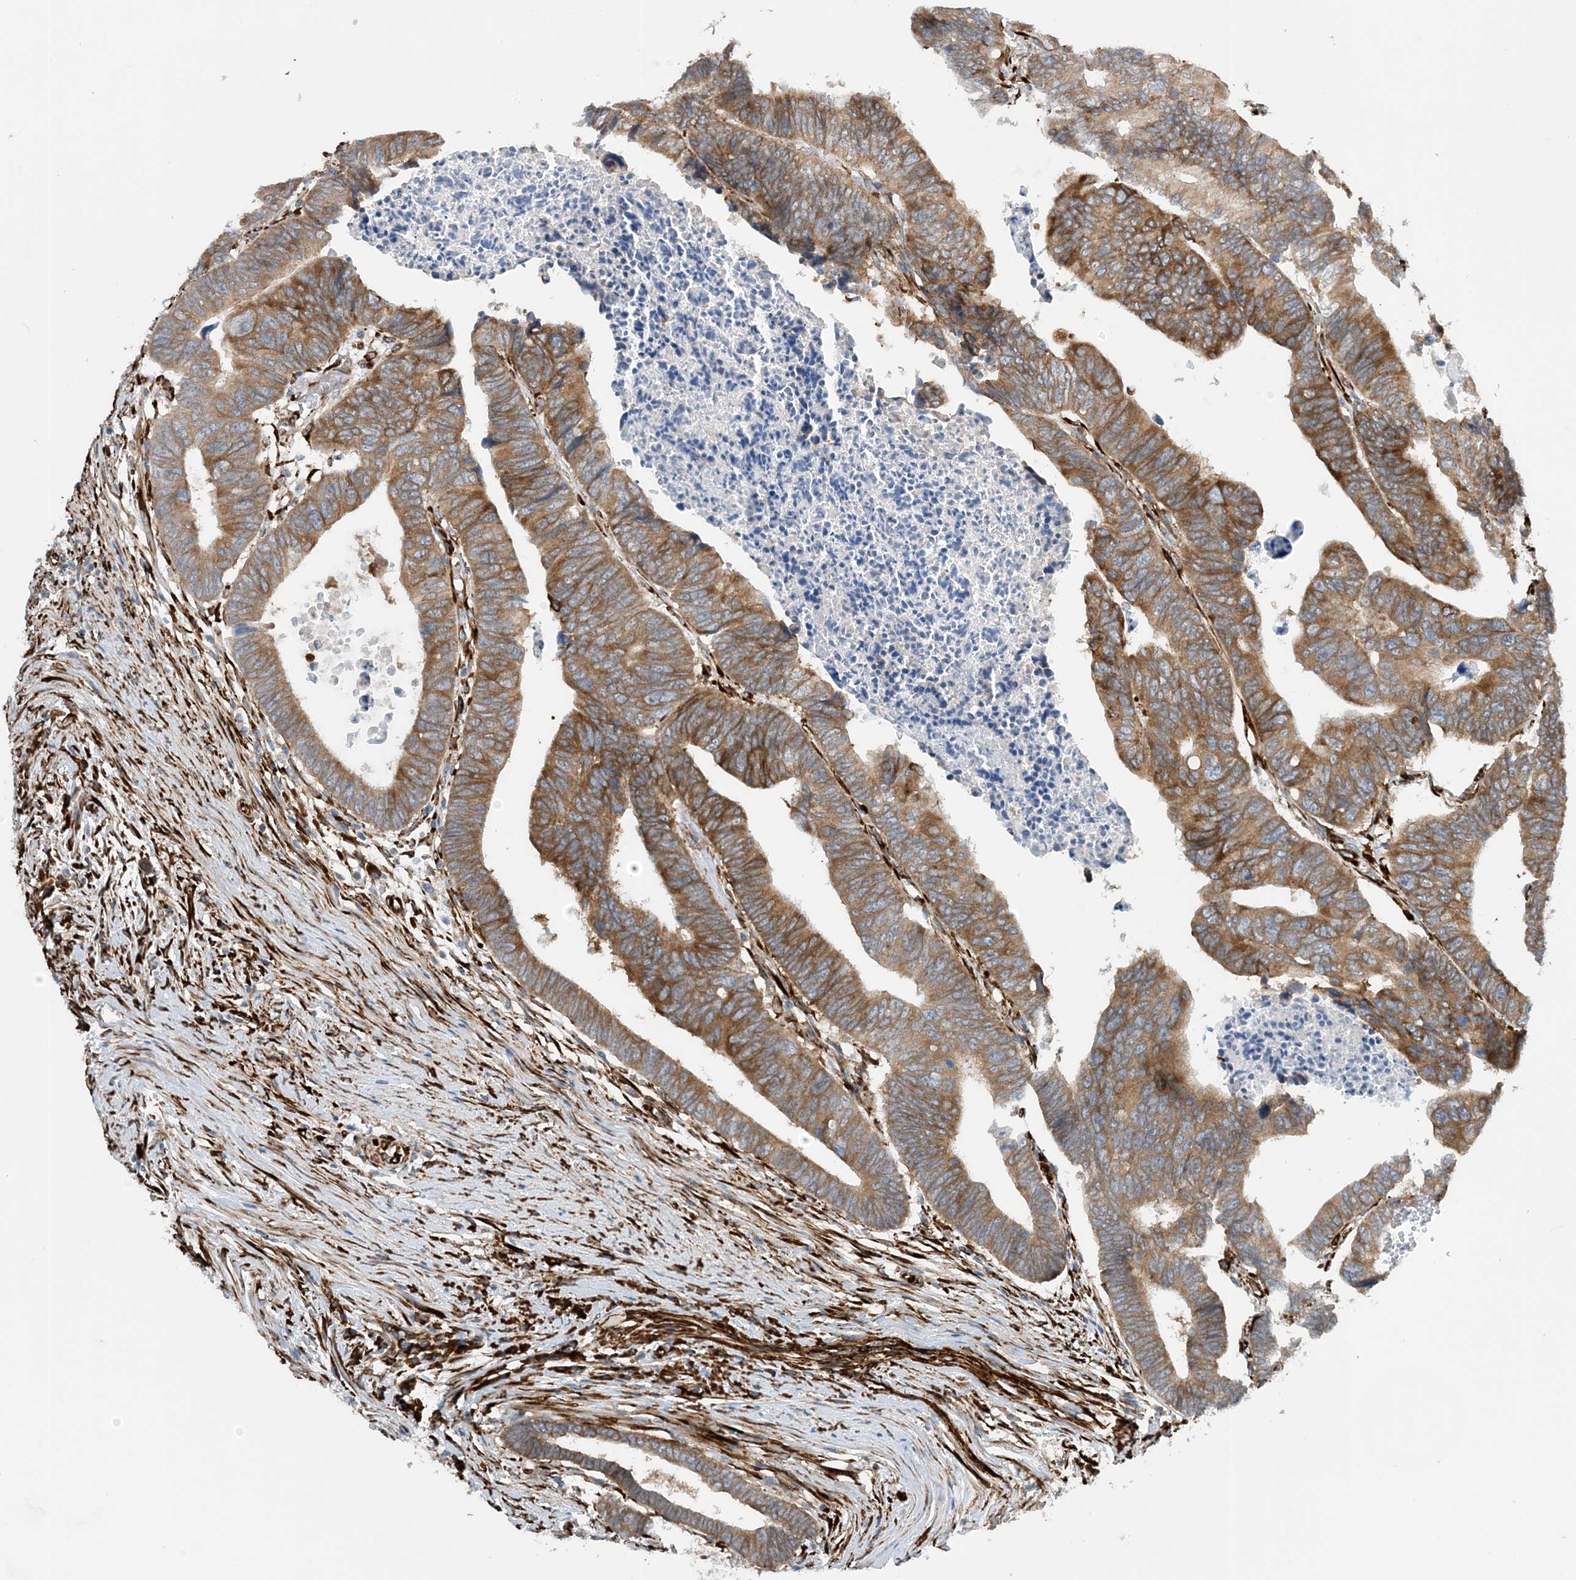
{"staining": {"intensity": "moderate", "quantity": ">75%", "location": "cytoplasmic/membranous"}, "tissue": "colorectal cancer", "cell_type": "Tumor cells", "image_type": "cancer", "snomed": [{"axis": "morphology", "description": "Adenocarcinoma, NOS"}, {"axis": "topography", "description": "Rectum"}], "caption": "Protein staining demonstrates moderate cytoplasmic/membranous positivity in approximately >75% of tumor cells in adenocarcinoma (colorectal).", "gene": "ZBTB45", "patient": {"sex": "female", "age": 65}}